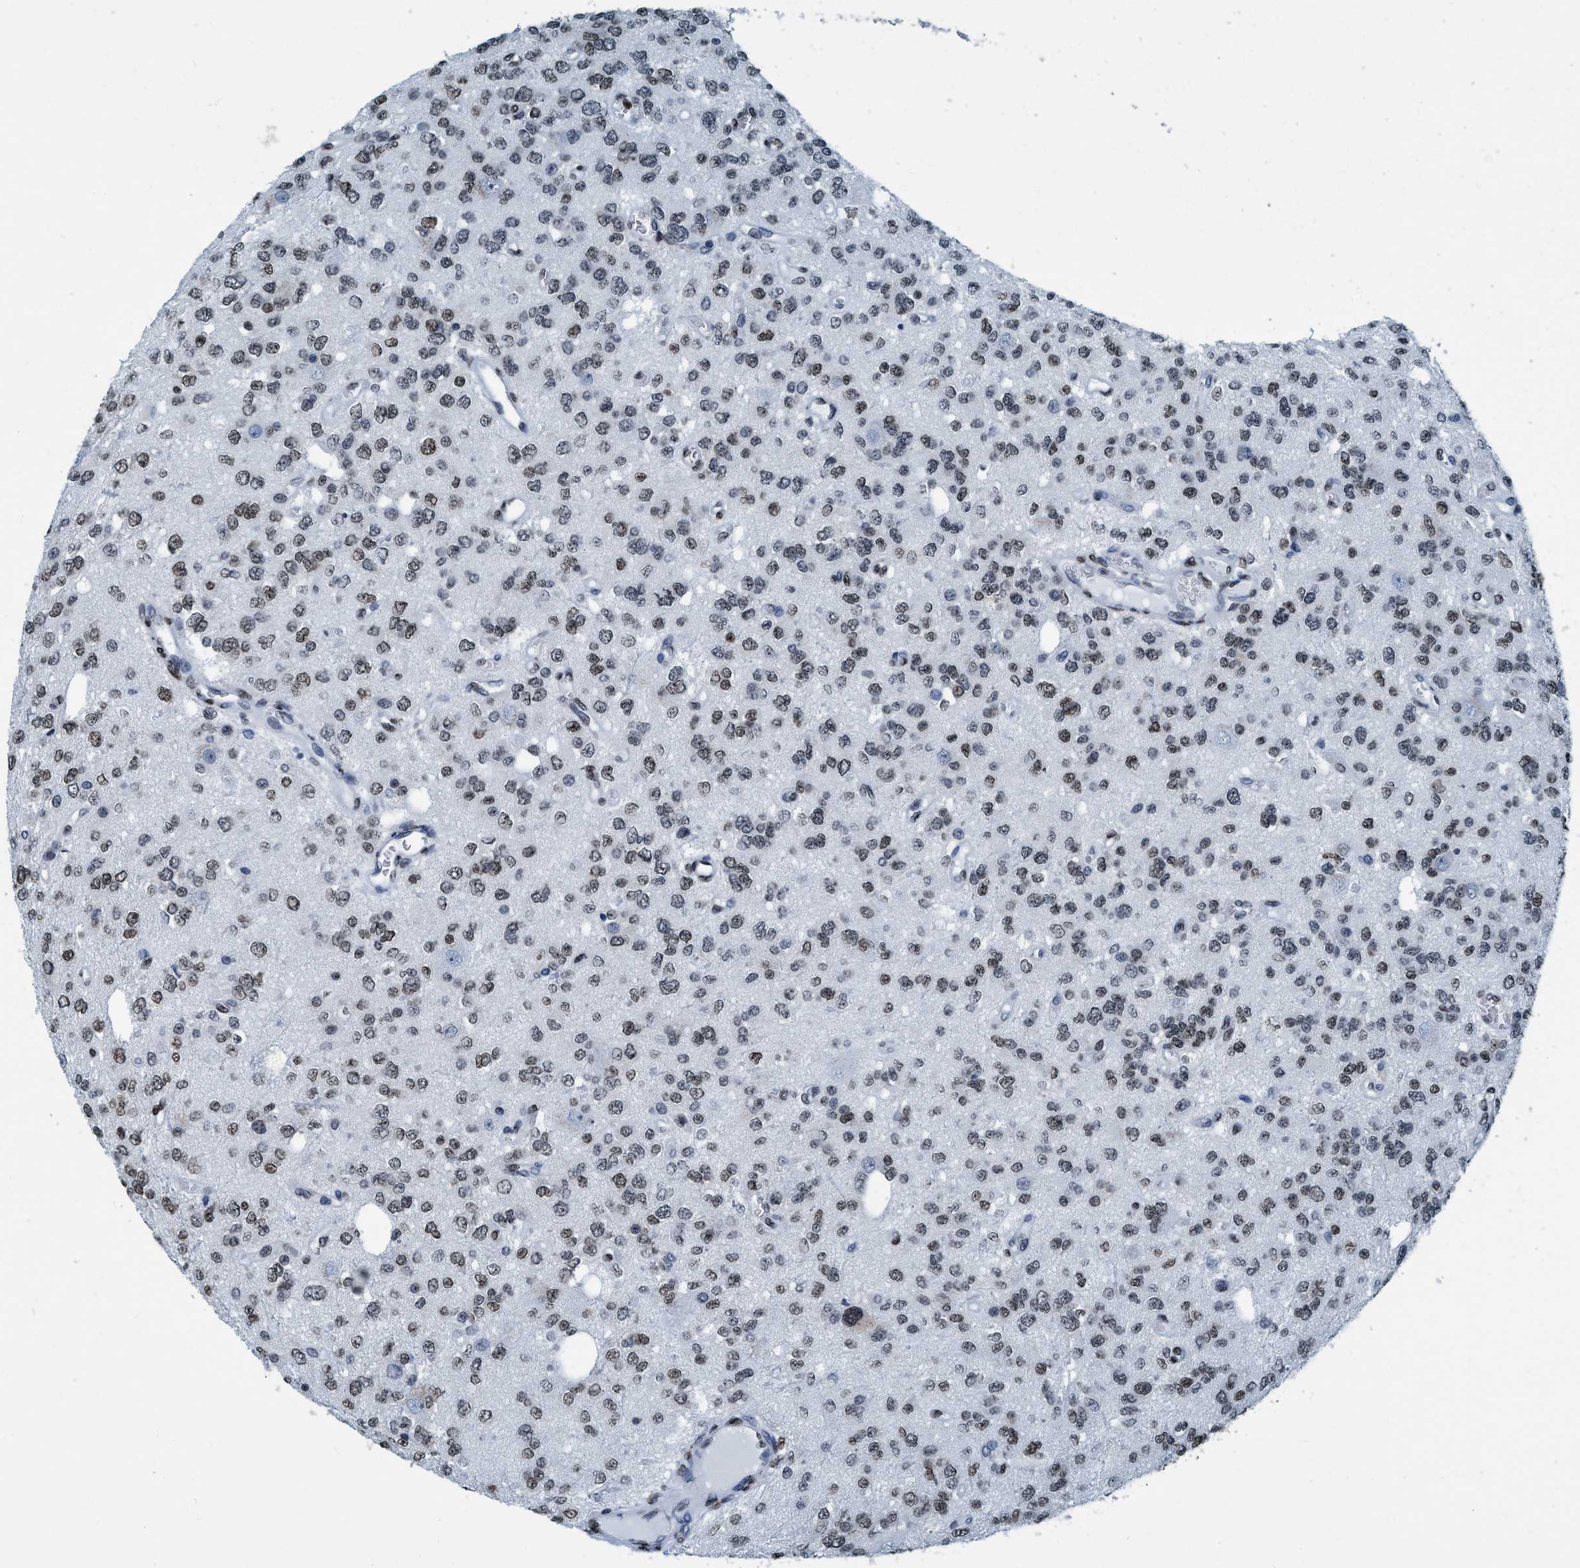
{"staining": {"intensity": "weak", "quantity": ">75%", "location": "nuclear"}, "tissue": "glioma", "cell_type": "Tumor cells", "image_type": "cancer", "snomed": [{"axis": "morphology", "description": "Glioma, malignant, Low grade"}, {"axis": "topography", "description": "Brain"}], "caption": "This micrograph demonstrates malignant glioma (low-grade) stained with immunohistochemistry to label a protein in brown. The nuclear of tumor cells show weak positivity for the protein. Nuclei are counter-stained blue.", "gene": "CCNE2", "patient": {"sex": "male", "age": 38}}